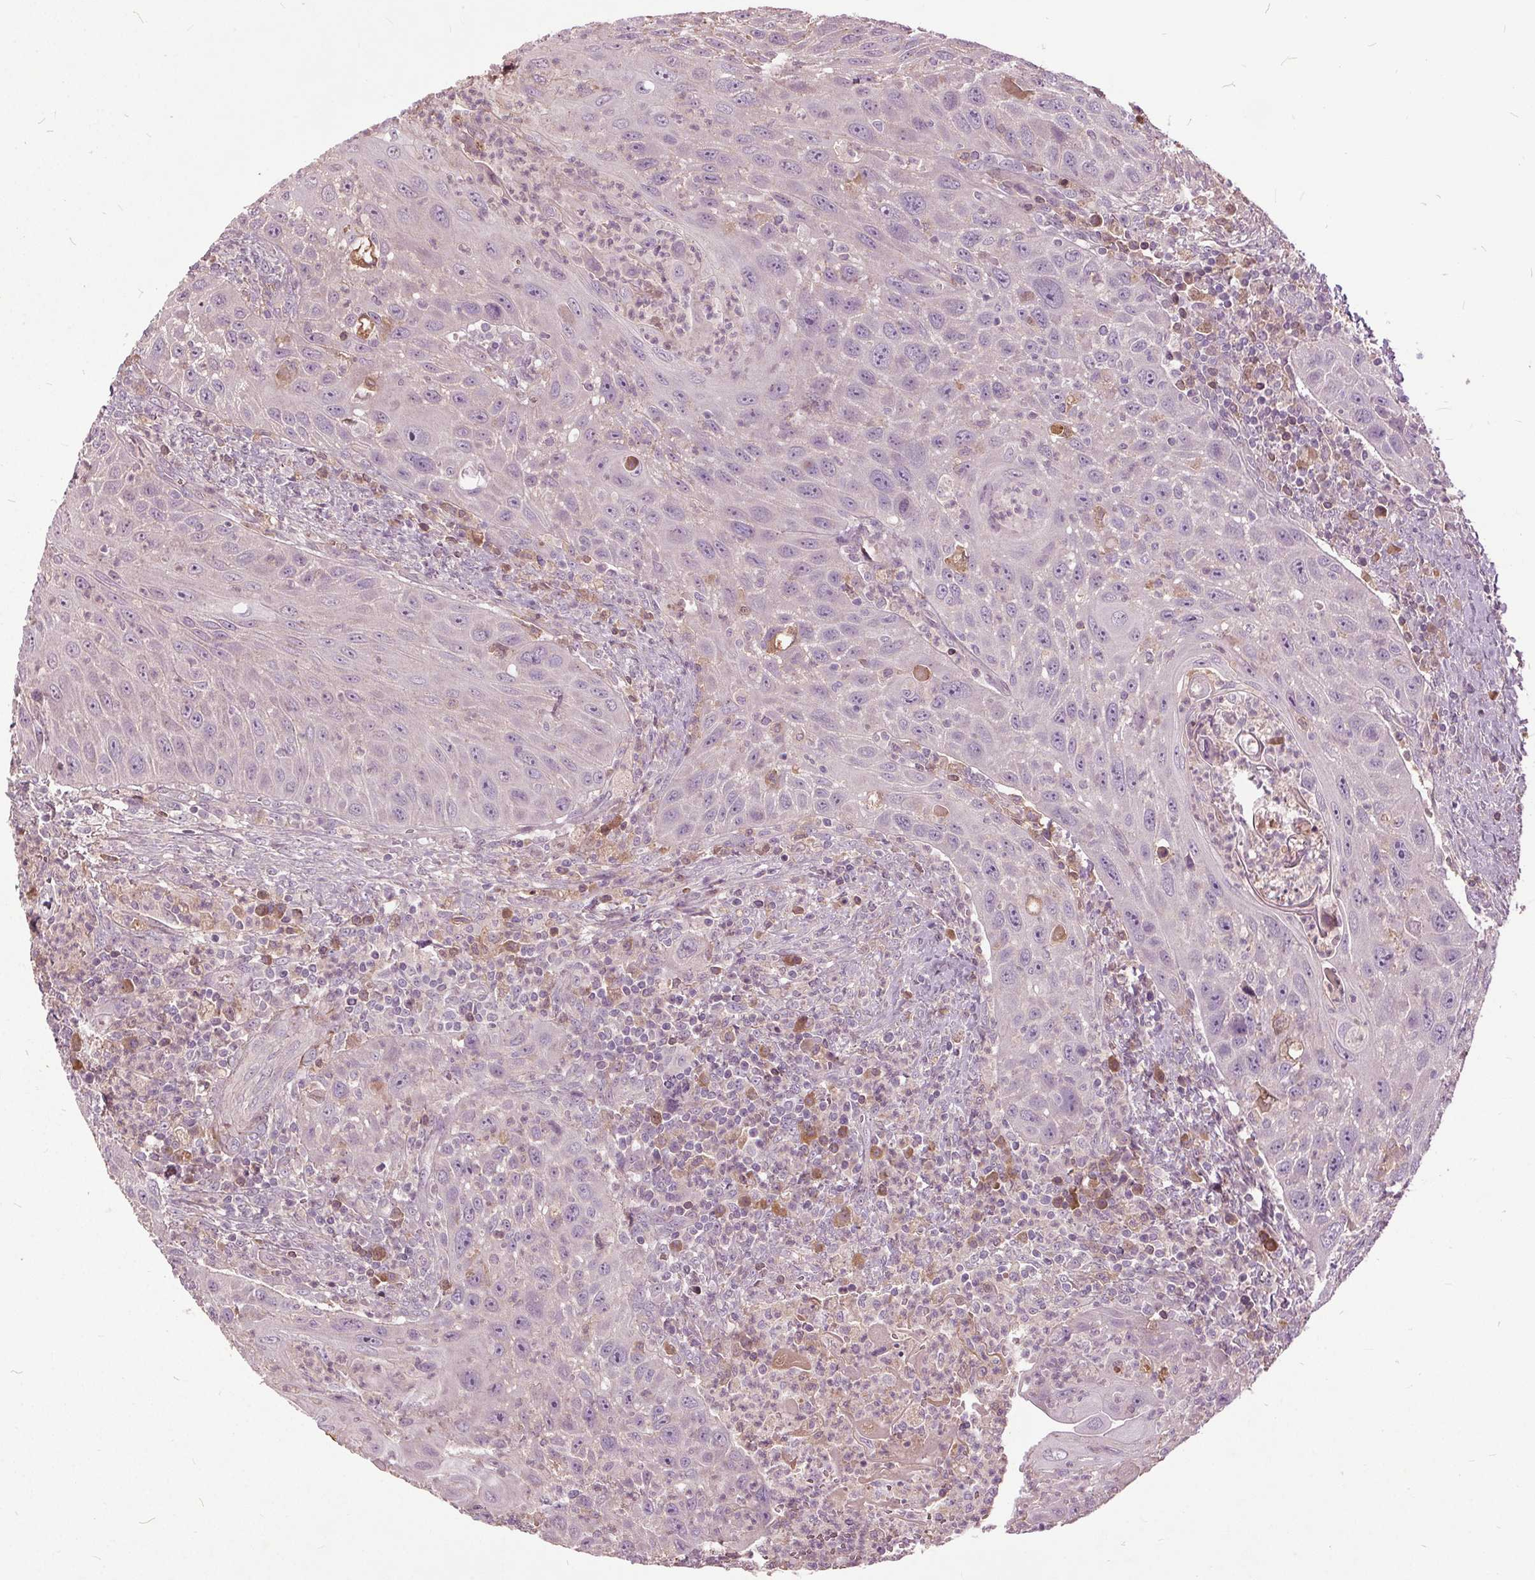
{"staining": {"intensity": "negative", "quantity": "none", "location": "none"}, "tissue": "head and neck cancer", "cell_type": "Tumor cells", "image_type": "cancer", "snomed": [{"axis": "morphology", "description": "Squamous cell carcinoma, NOS"}, {"axis": "topography", "description": "Head-Neck"}], "caption": "DAB (3,3'-diaminobenzidine) immunohistochemical staining of human head and neck cancer displays no significant staining in tumor cells.", "gene": "PDGFD", "patient": {"sex": "male", "age": 69}}